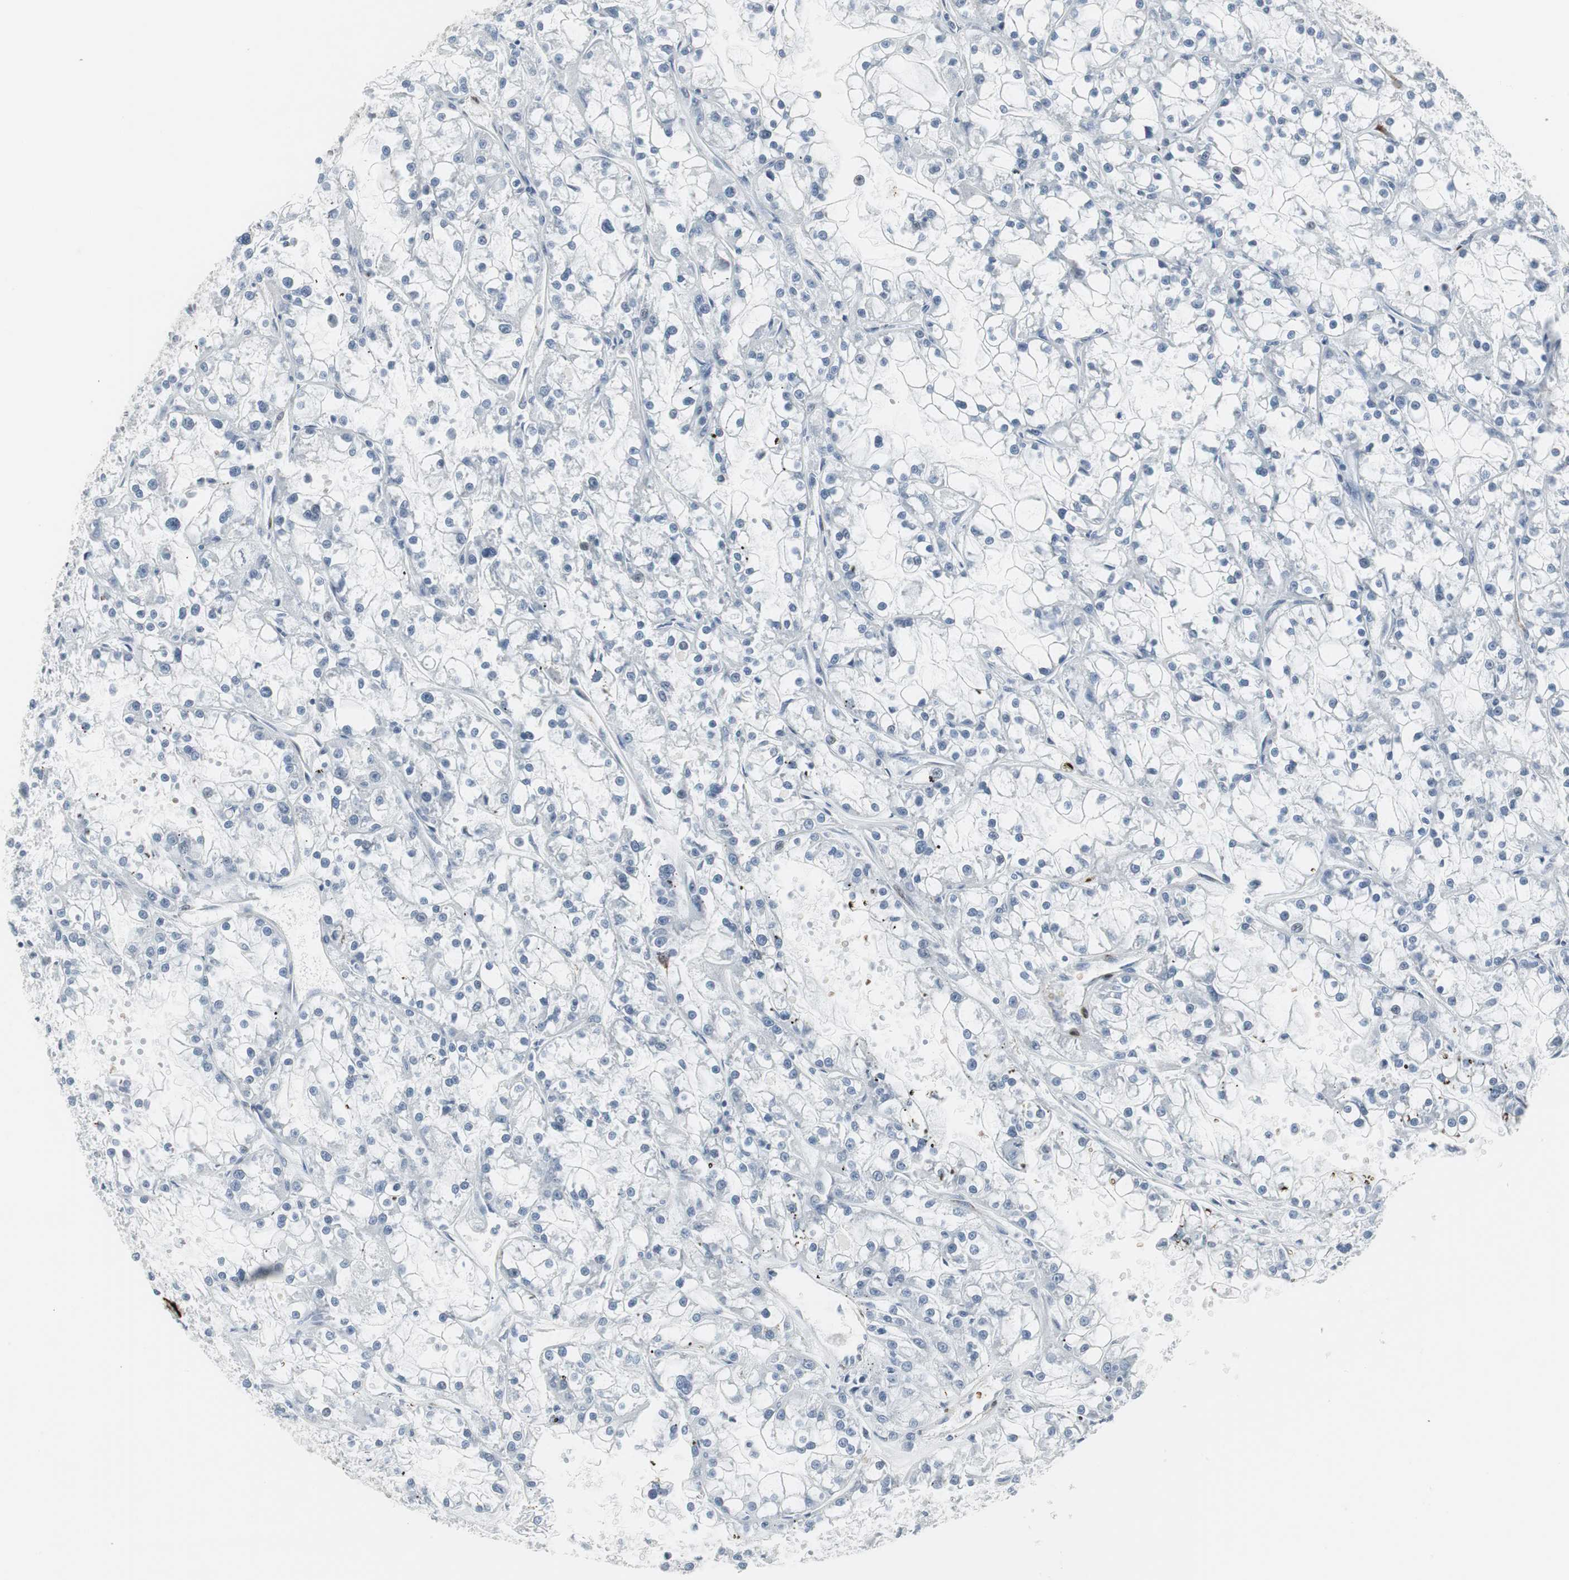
{"staining": {"intensity": "negative", "quantity": "none", "location": "none"}, "tissue": "renal cancer", "cell_type": "Tumor cells", "image_type": "cancer", "snomed": [{"axis": "morphology", "description": "Adenocarcinoma, NOS"}, {"axis": "topography", "description": "Kidney"}], "caption": "Protein analysis of renal cancer (adenocarcinoma) displays no significant positivity in tumor cells. (Stains: DAB (3,3'-diaminobenzidine) immunohistochemistry (IHC) with hematoxylin counter stain, Microscopy: brightfield microscopy at high magnification).", "gene": "PPP1R14A", "patient": {"sex": "female", "age": 52}}